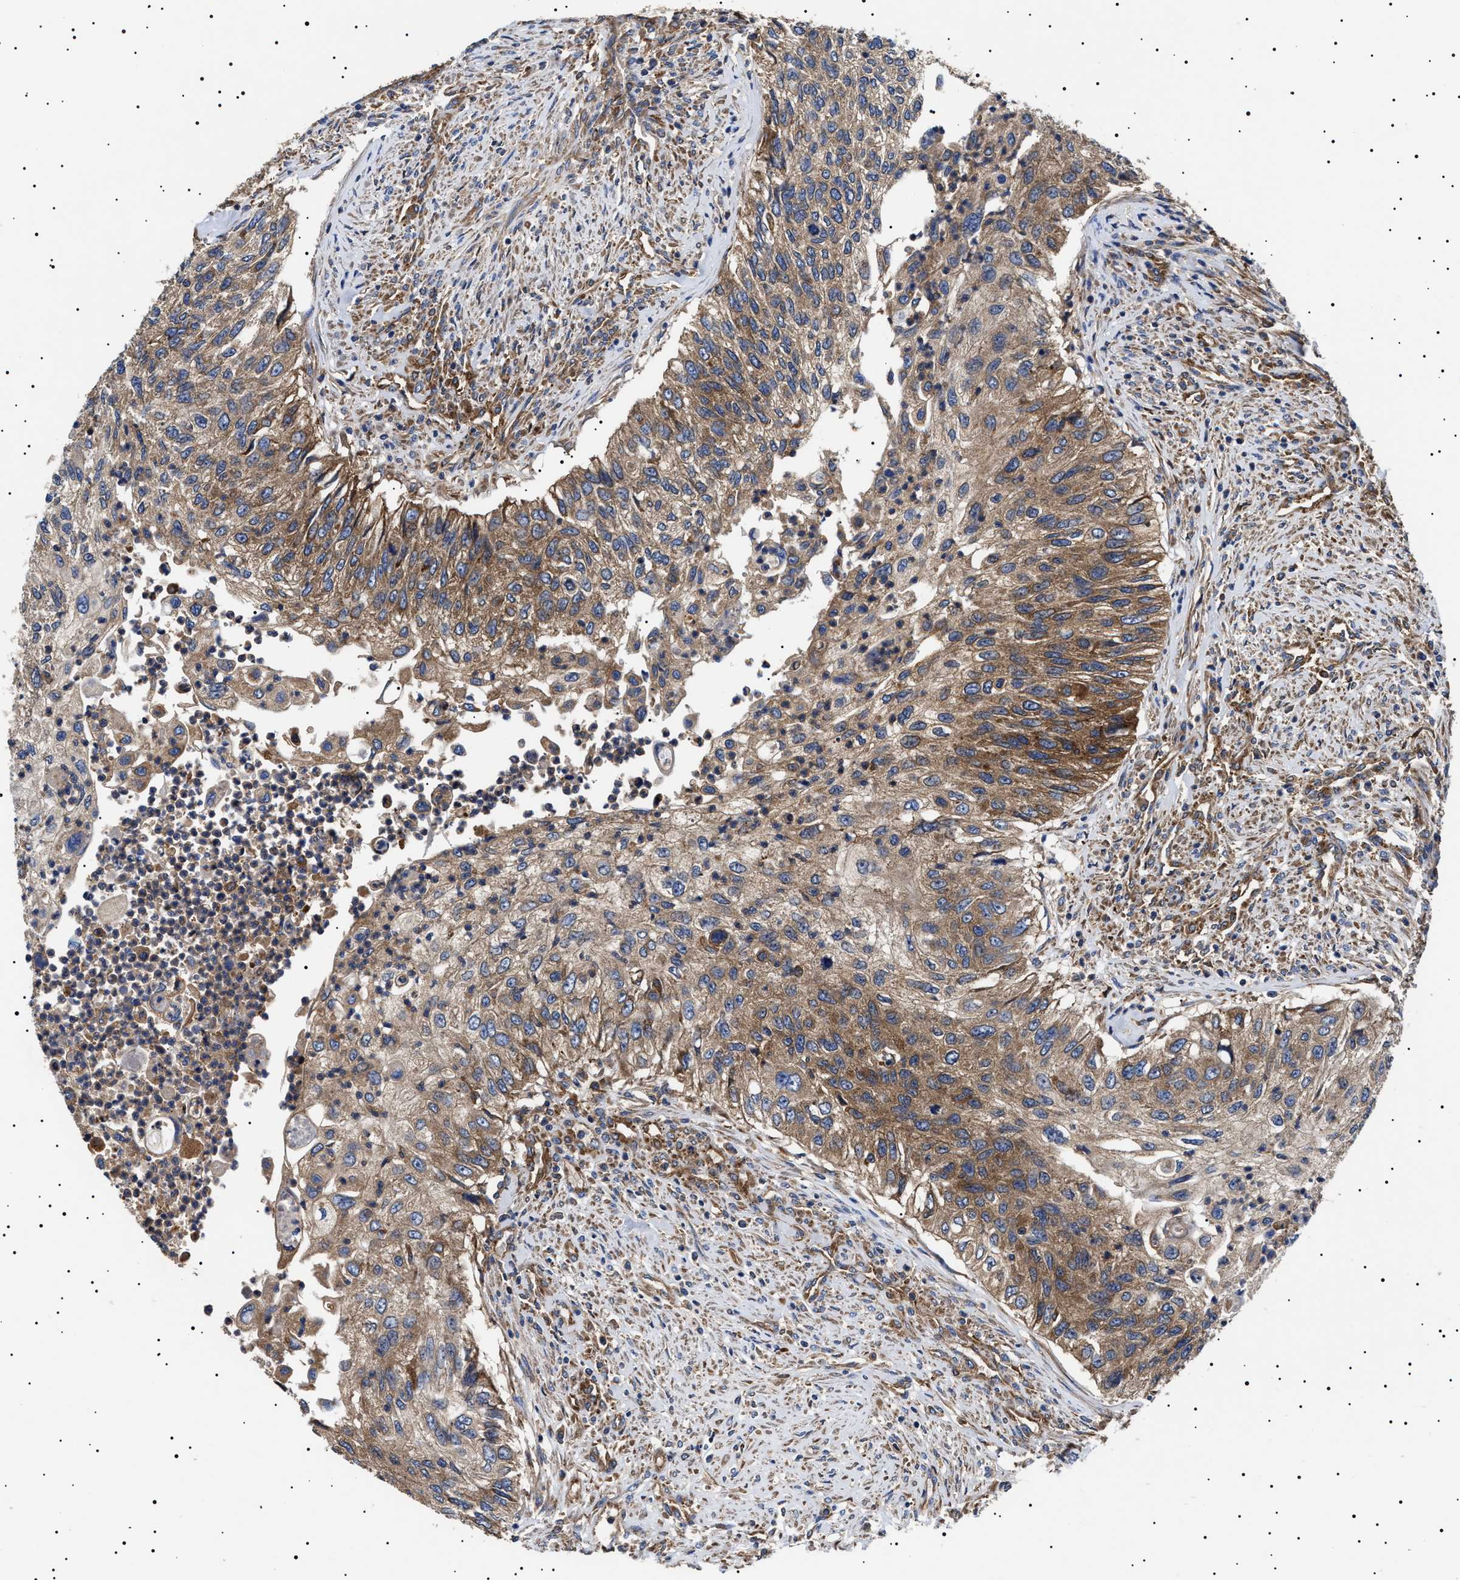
{"staining": {"intensity": "moderate", "quantity": ">75%", "location": "cytoplasmic/membranous"}, "tissue": "urothelial cancer", "cell_type": "Tumor cells", "image_type": "cancer", "snomed": [{"axis": "morphology", "description": "Urothelial carcinoma, High grade"}, {"axis": "topography", "description": "Urinary bladder"}], "caption": "This histopathology image demonstrates immunohistochemistry staining of human urothelial cancer, with medium moderate cytoplasmic/membranous staining in approximately >75% of tumor cells.", "gene": "TPP2", "patient": {"sex": "female", "age": 60}}